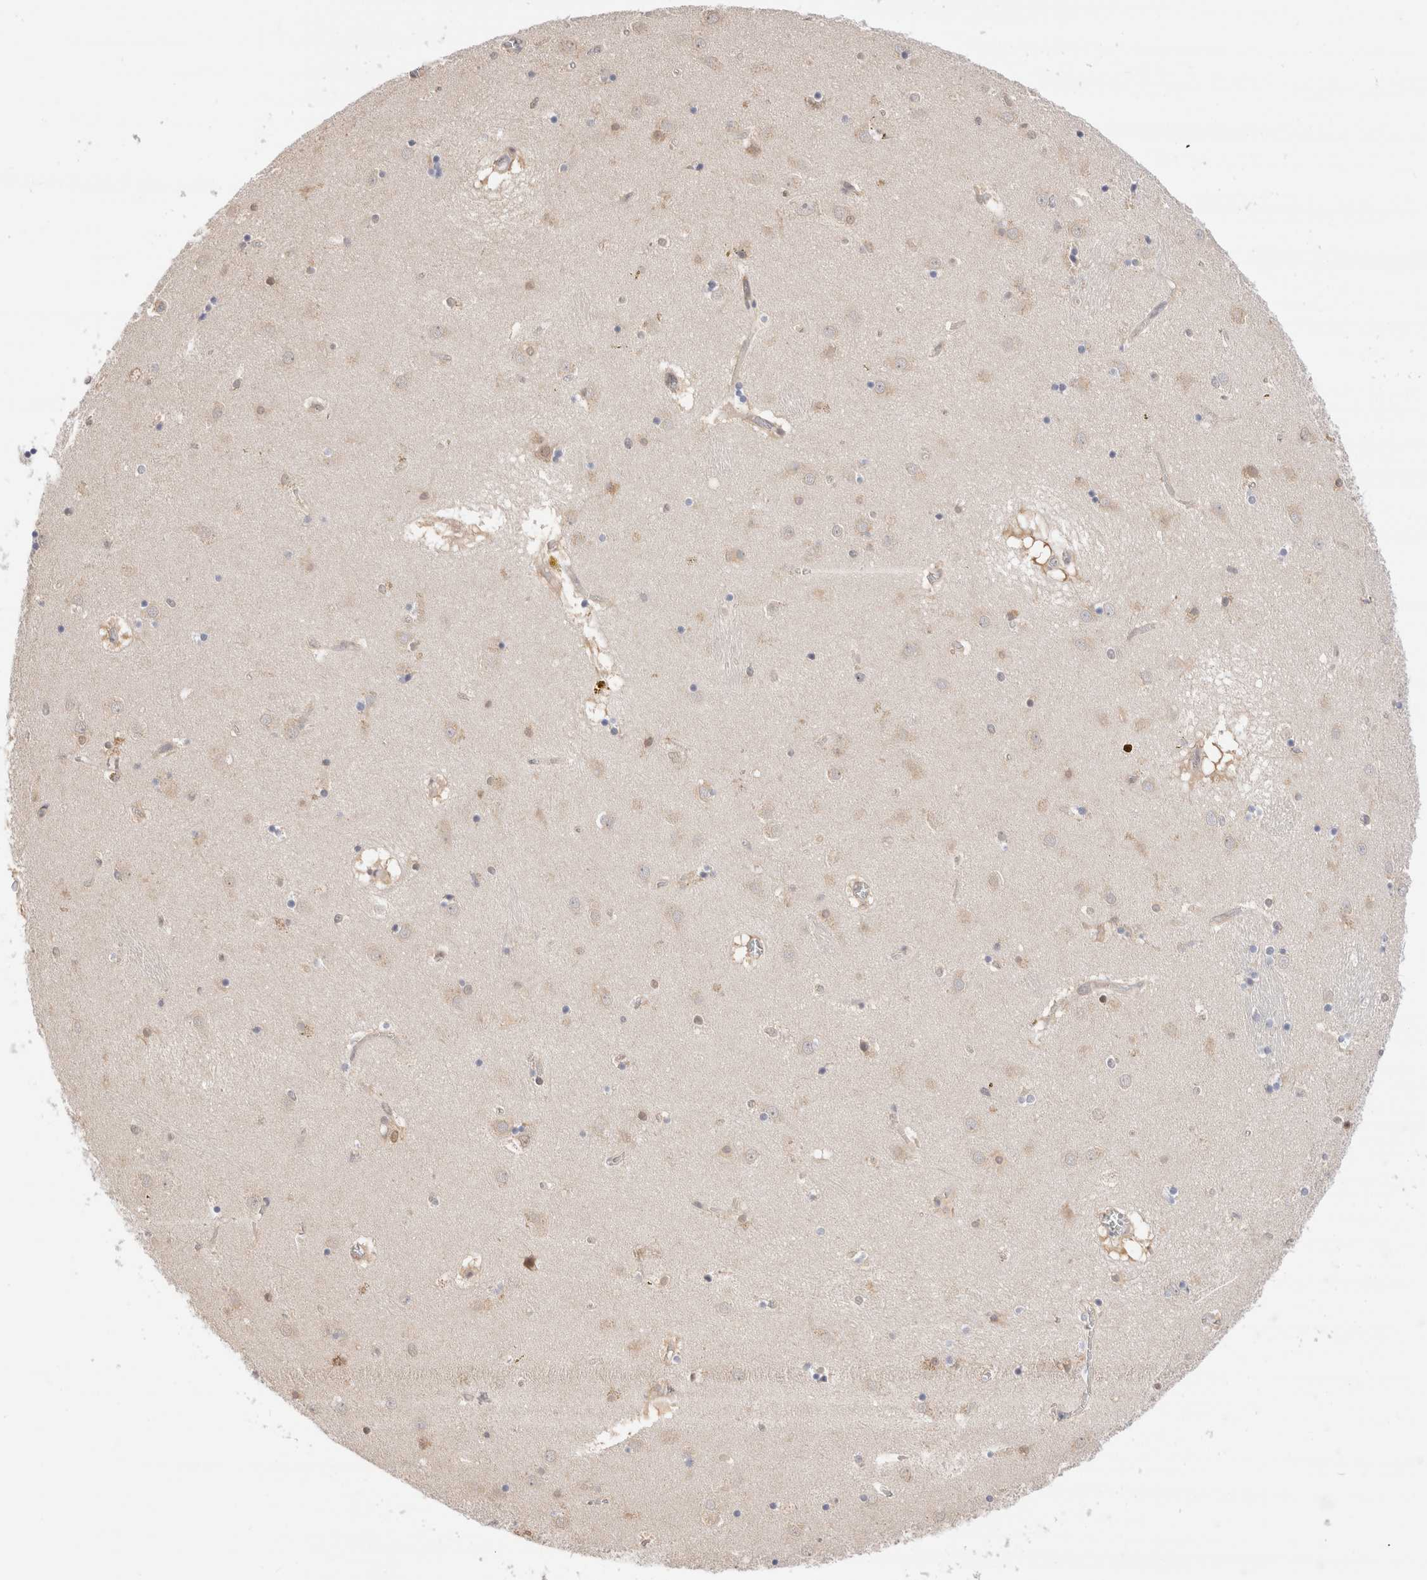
{"staining": {"intensity": "weak", "quantity": "<25%", "location": "cytoplasmic/membranous"}, "tissue": "caudate", "cell_type": "Glial cells", "image_type": "normal", "snomed": [{"axis": "morphology", "description": "Normal tissue, NOS"}, {"axis": "topography", "description": "Lateral ventricle wall"}], "caption": "The image reveals no significant staining in glial cells of caudate.", "gene": "C17orf97", "patient": {"sex": "male", "age": 70}}